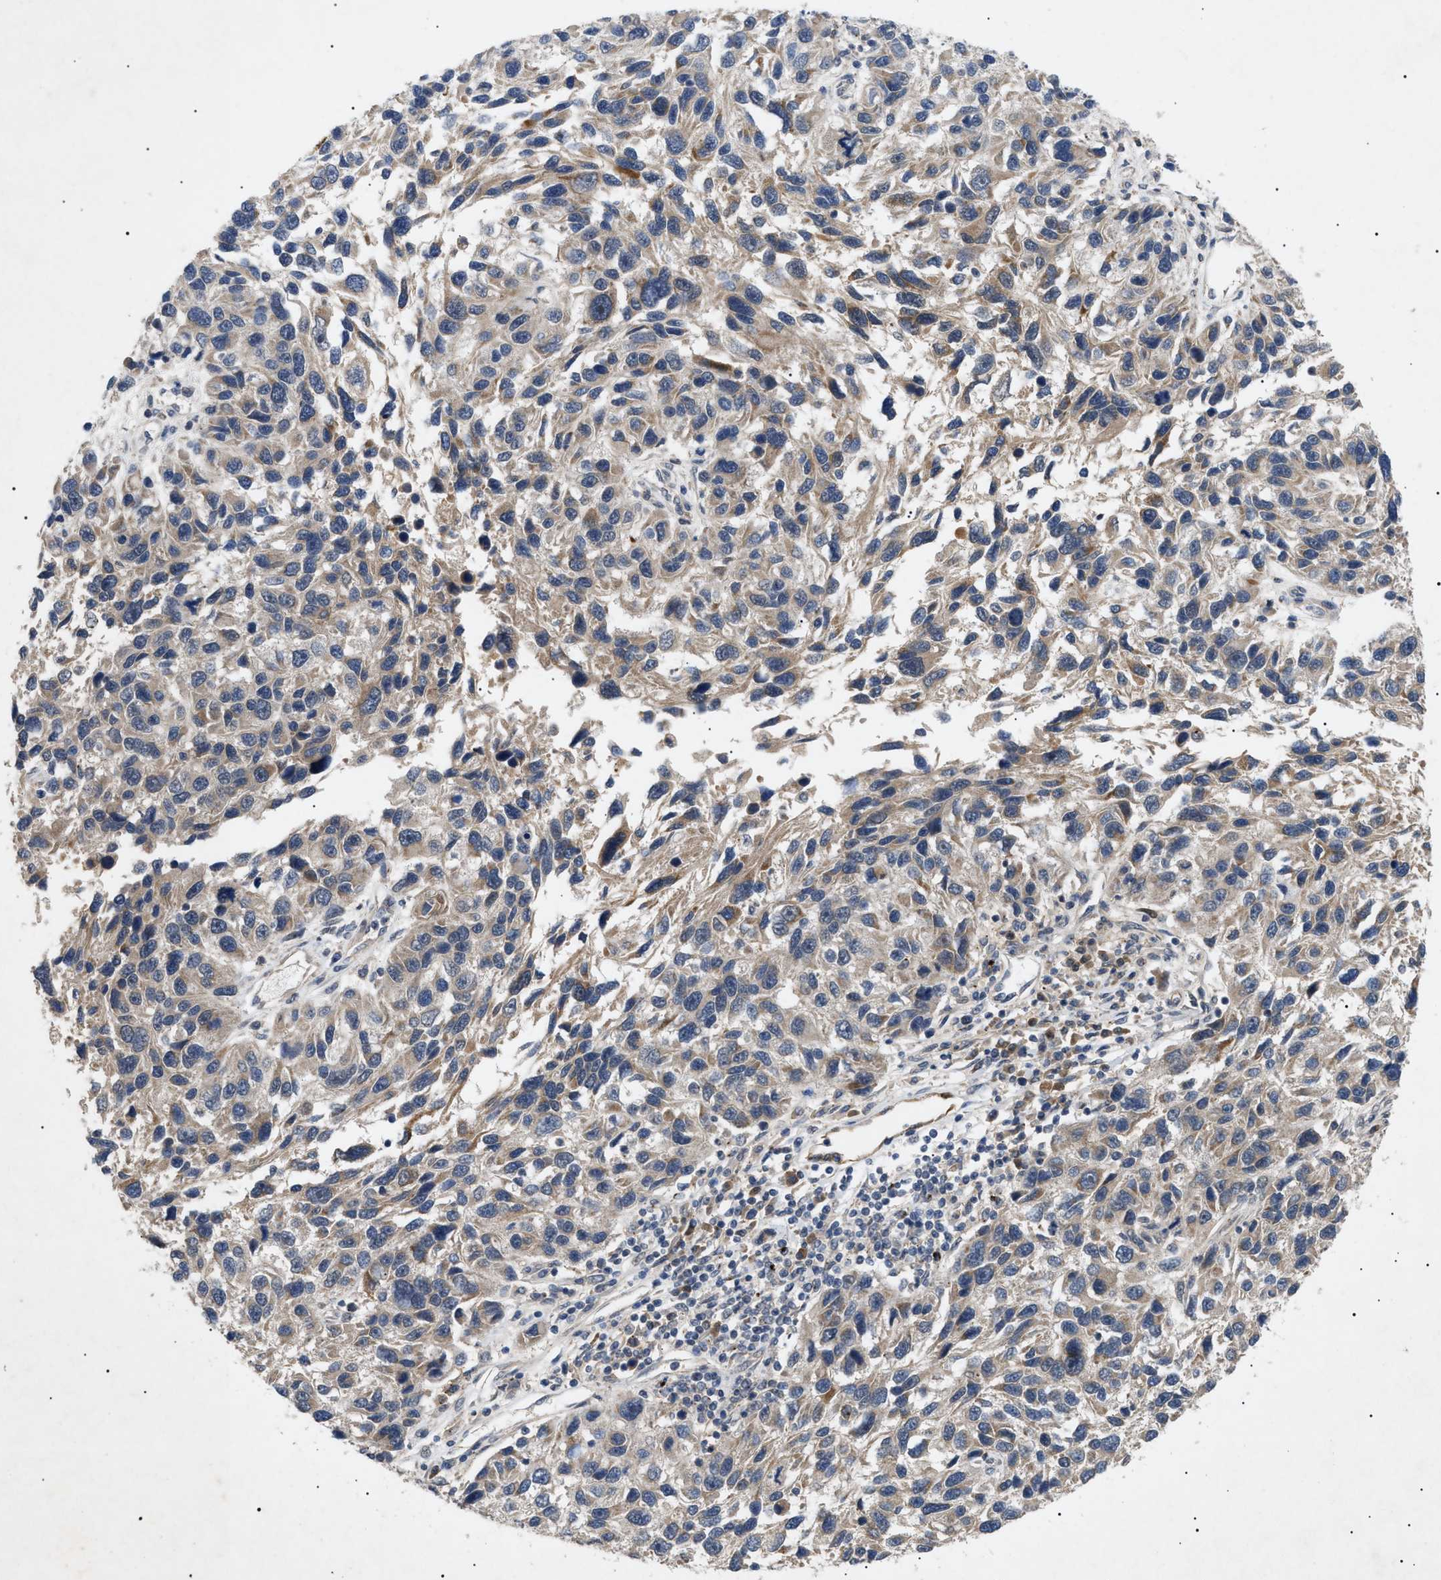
{"staining": {"intensity": "weak", "quantity": "25%-75%", "location": "cytoplasmic/membranous"}, "tissue": "melanoma", "cell_type": "Tumor cells", "image_type": "cancer", "snomed": [{"axis": "morphology", "description": "Malignant melanoma, NOS"}, {"axis": "topography", "description": "Skin"}], "caption": "Immunohistochemistry micrograph of human melanoma stained for a protein (brown), which exhibits low levels of weak cytoplasmic/membranous expression in about 25%-75% of tumor cells.", "gene": "SIRT5", "patient": {"sex": "male", "age": 53}}